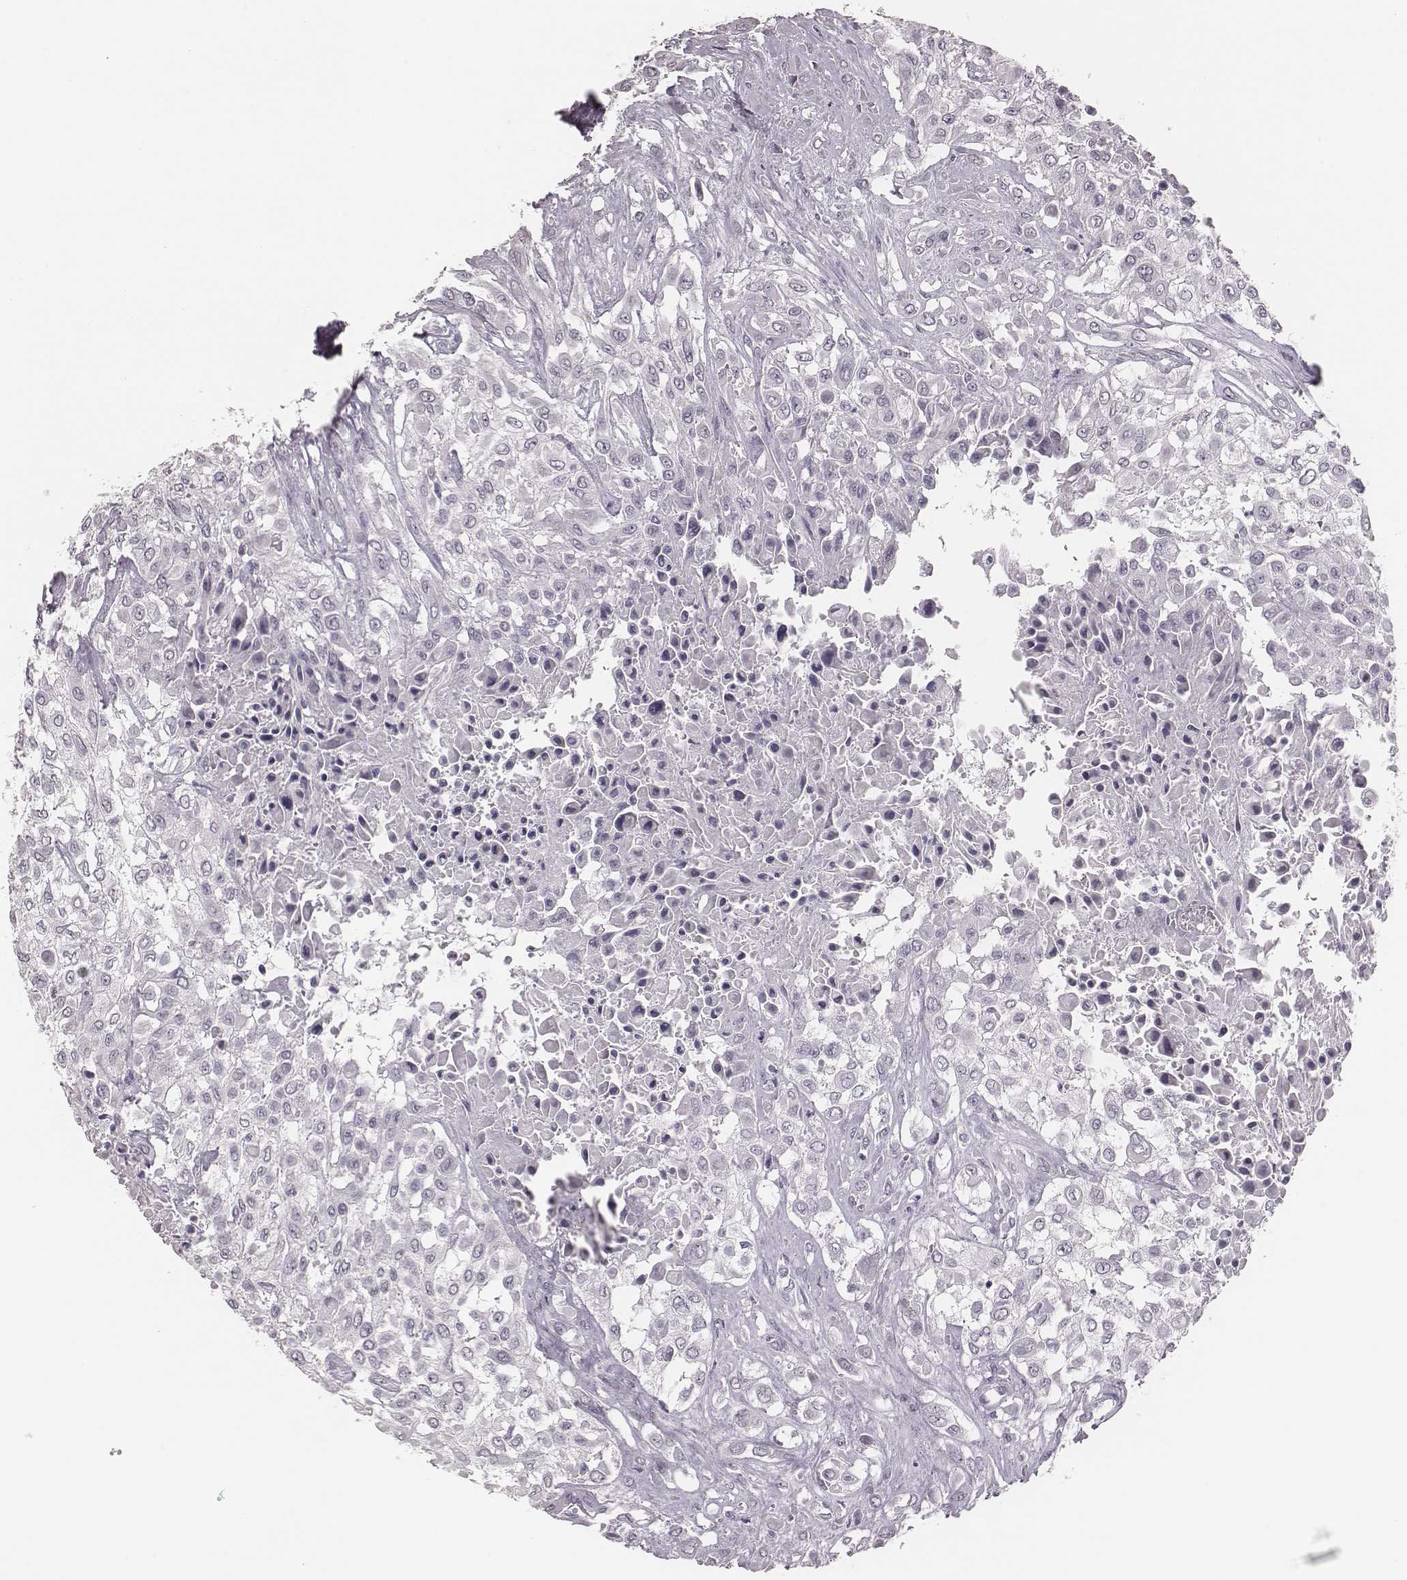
{"staining": {"intensity": "negative", "quantity": "none", "location": "none"}, "tissue": "urothelial cancer", "cell_type": "Tumor cells", "image_type": "cancer", "snomed": [{"axis": "morphology", "description": "Urothelial carcinoma, High grade"}, {"axis": "topography", "description": "Urinary bladder"}], "caption": "Tumor cells are negative for brown protein staining in high-grade urothelial carcinoma. The staining was performed using DAB to visualize the protein expression in brown, while the nuclei were stained in blue with hematoxylin (Magnification: 20x).", "gene": "CSHL1", "patient": {"sex": "male", "age": 57}}